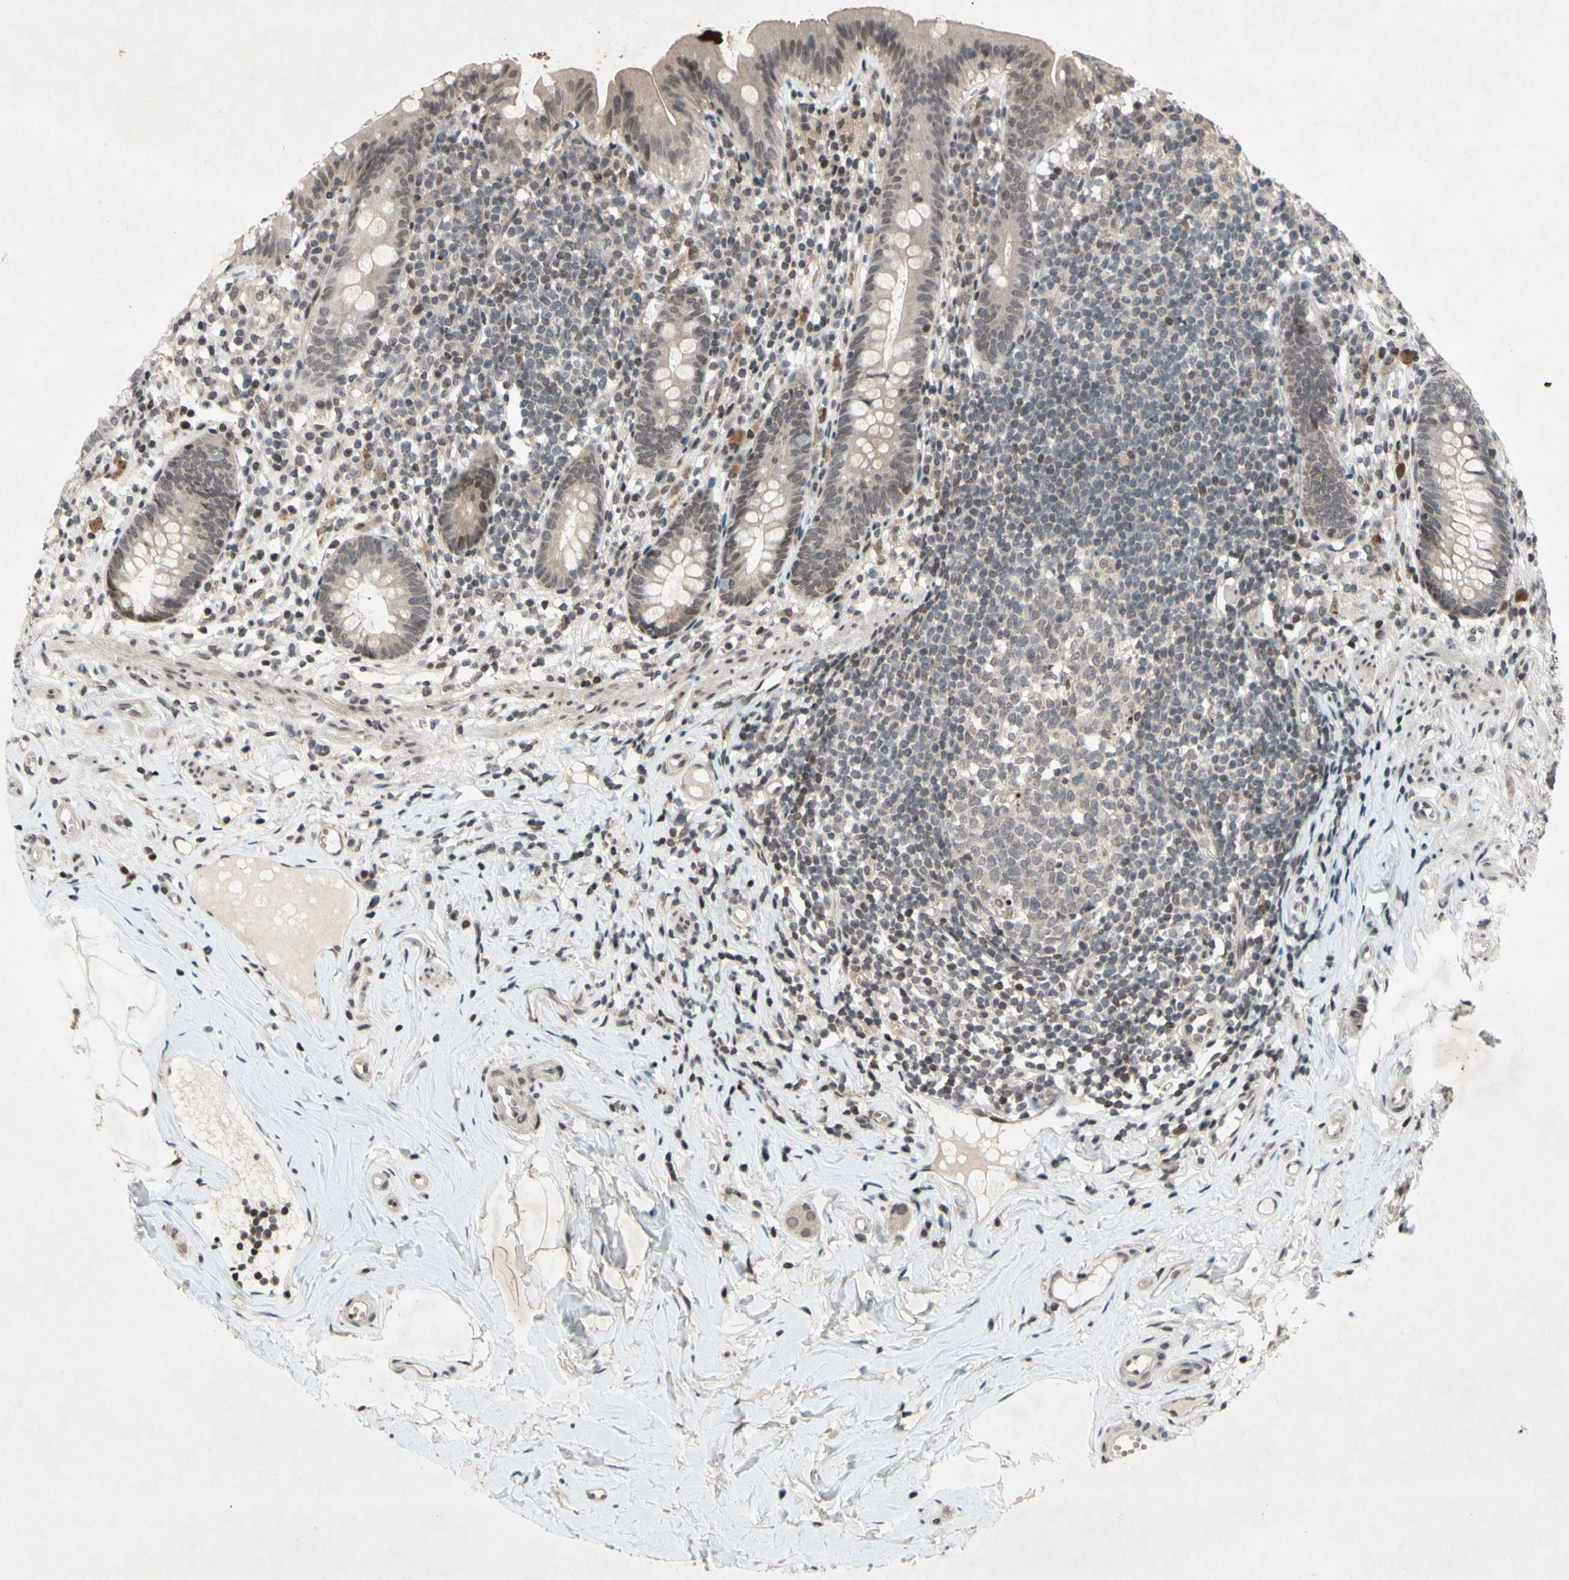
{"staining": {"intensity": "weak", "quantity": "25%-75%", "location": "cytoplasmic/membranous,nuclear"}, "tissue": "appendix", "cell_type": "Glandular cells", "image_type": "normal", "snomed": [{"axis": "morphology", "description": "Normal tissue, NOS"}, {"axis": "topography", "description": "Appendix"}], "caption": "The histopathology image demonstrates a brown stain indicating the presence of a protein in the cytoplasmic/membranous,nuclear of glandular cells in appendix. (DAB = brown stain, brightfield microscopy at high magnification).", "gene": "XPO1", "patient": {"sex": "male", "age": 52}}